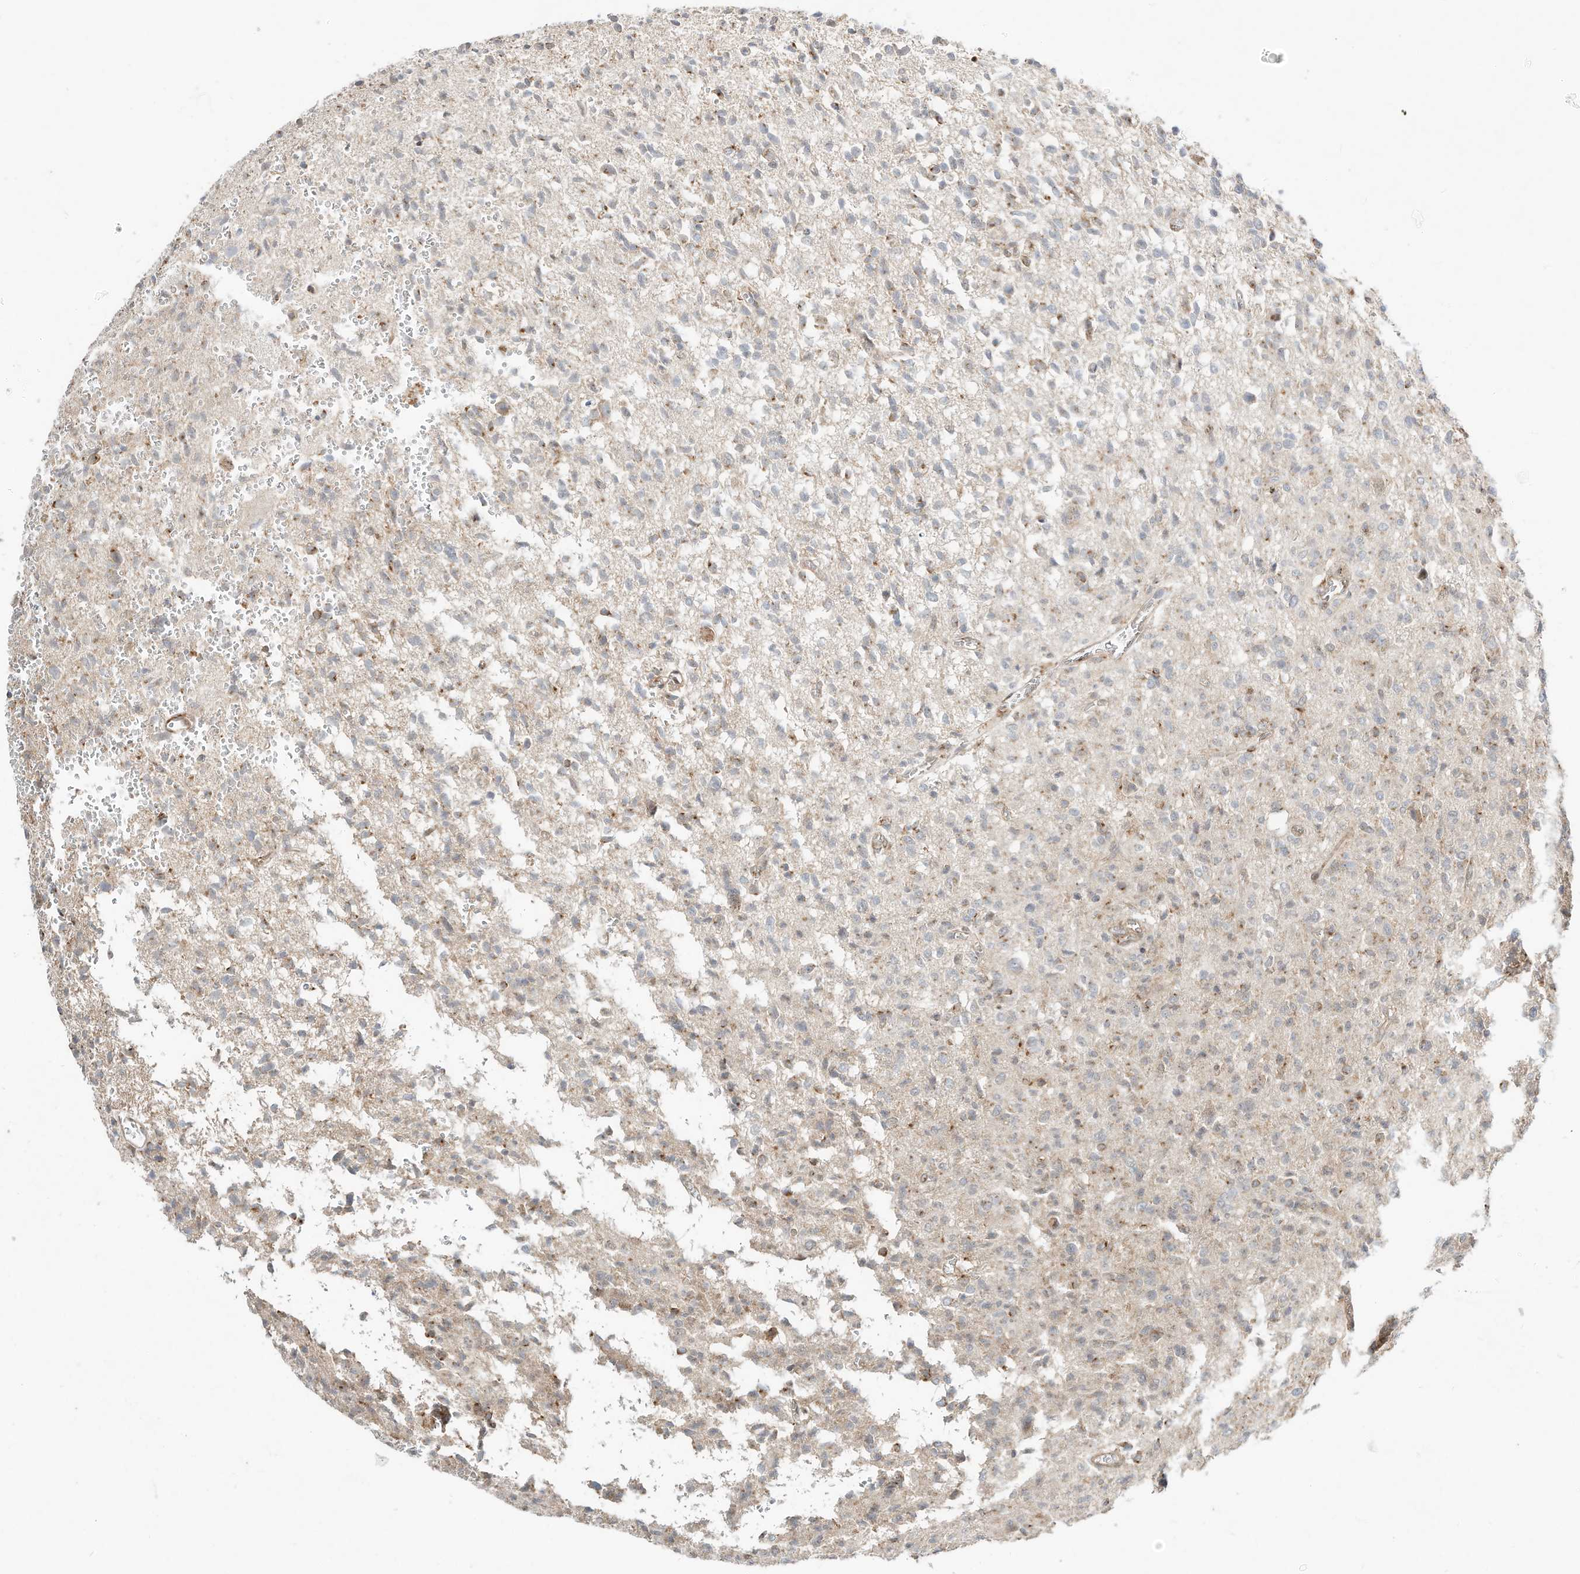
{"staining": {"intensity": "moderate", "quantity": "<25%", "location": "cytoplasmic/membranous"}, "tissue": "glioma", "cell_type": "Tumor cells", "image_type": "cancer", "snomed": [{"axis": "morphology", "description": "Glioma, malignant, High grade"}, {"axis": "topography", "description": "Brain"}], "caption": "Tumor cells exhibit low levels of moderate cytoplasmic/membranous expression in approximately <25% of cells in malignant glioma (high-grade). (DAB (3,3'-diaminobenzidine) IHC with brightfield microscopy, high magnification).", "gene": "CUX1", "patient": {"sex": "female", "age": 57}}